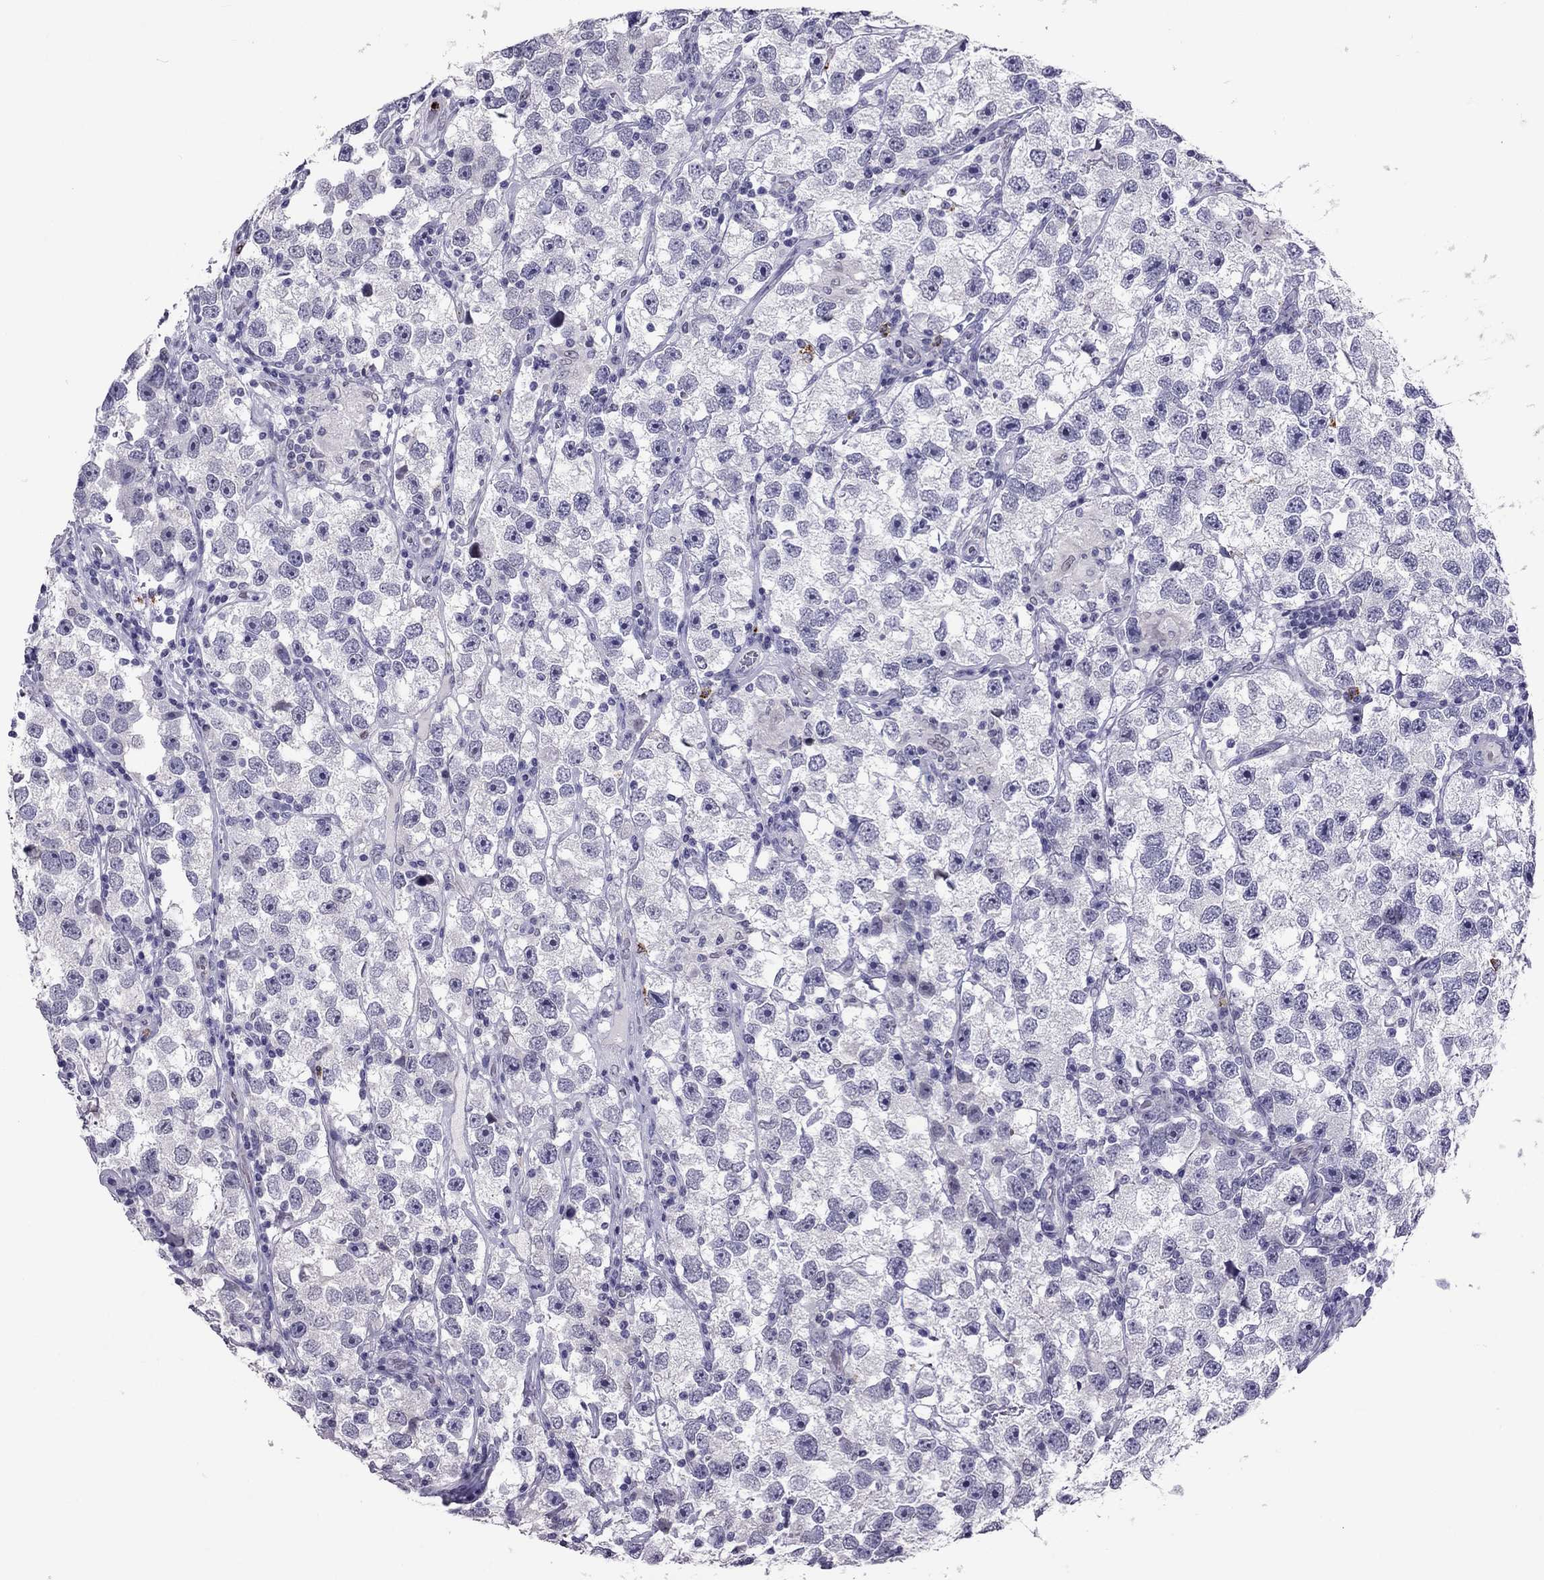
{"staining": {"intensity": "negative", "quantity": "none", "location": "none"}, "tissue": "testis cancer", "cell_type": "Tumor cells", "image_type": "cancer", "snomed": [{"axis": "morphology", "description": "Seminoma, NOS"}, {"axis": "topography", "description": "Testis"}], "caption": "Immunohistochemical staining of human testis seminoma shows no significant staining in tumor cells.", "gene": "CCL27", "patient": {"sex": "male", "age": 26}}